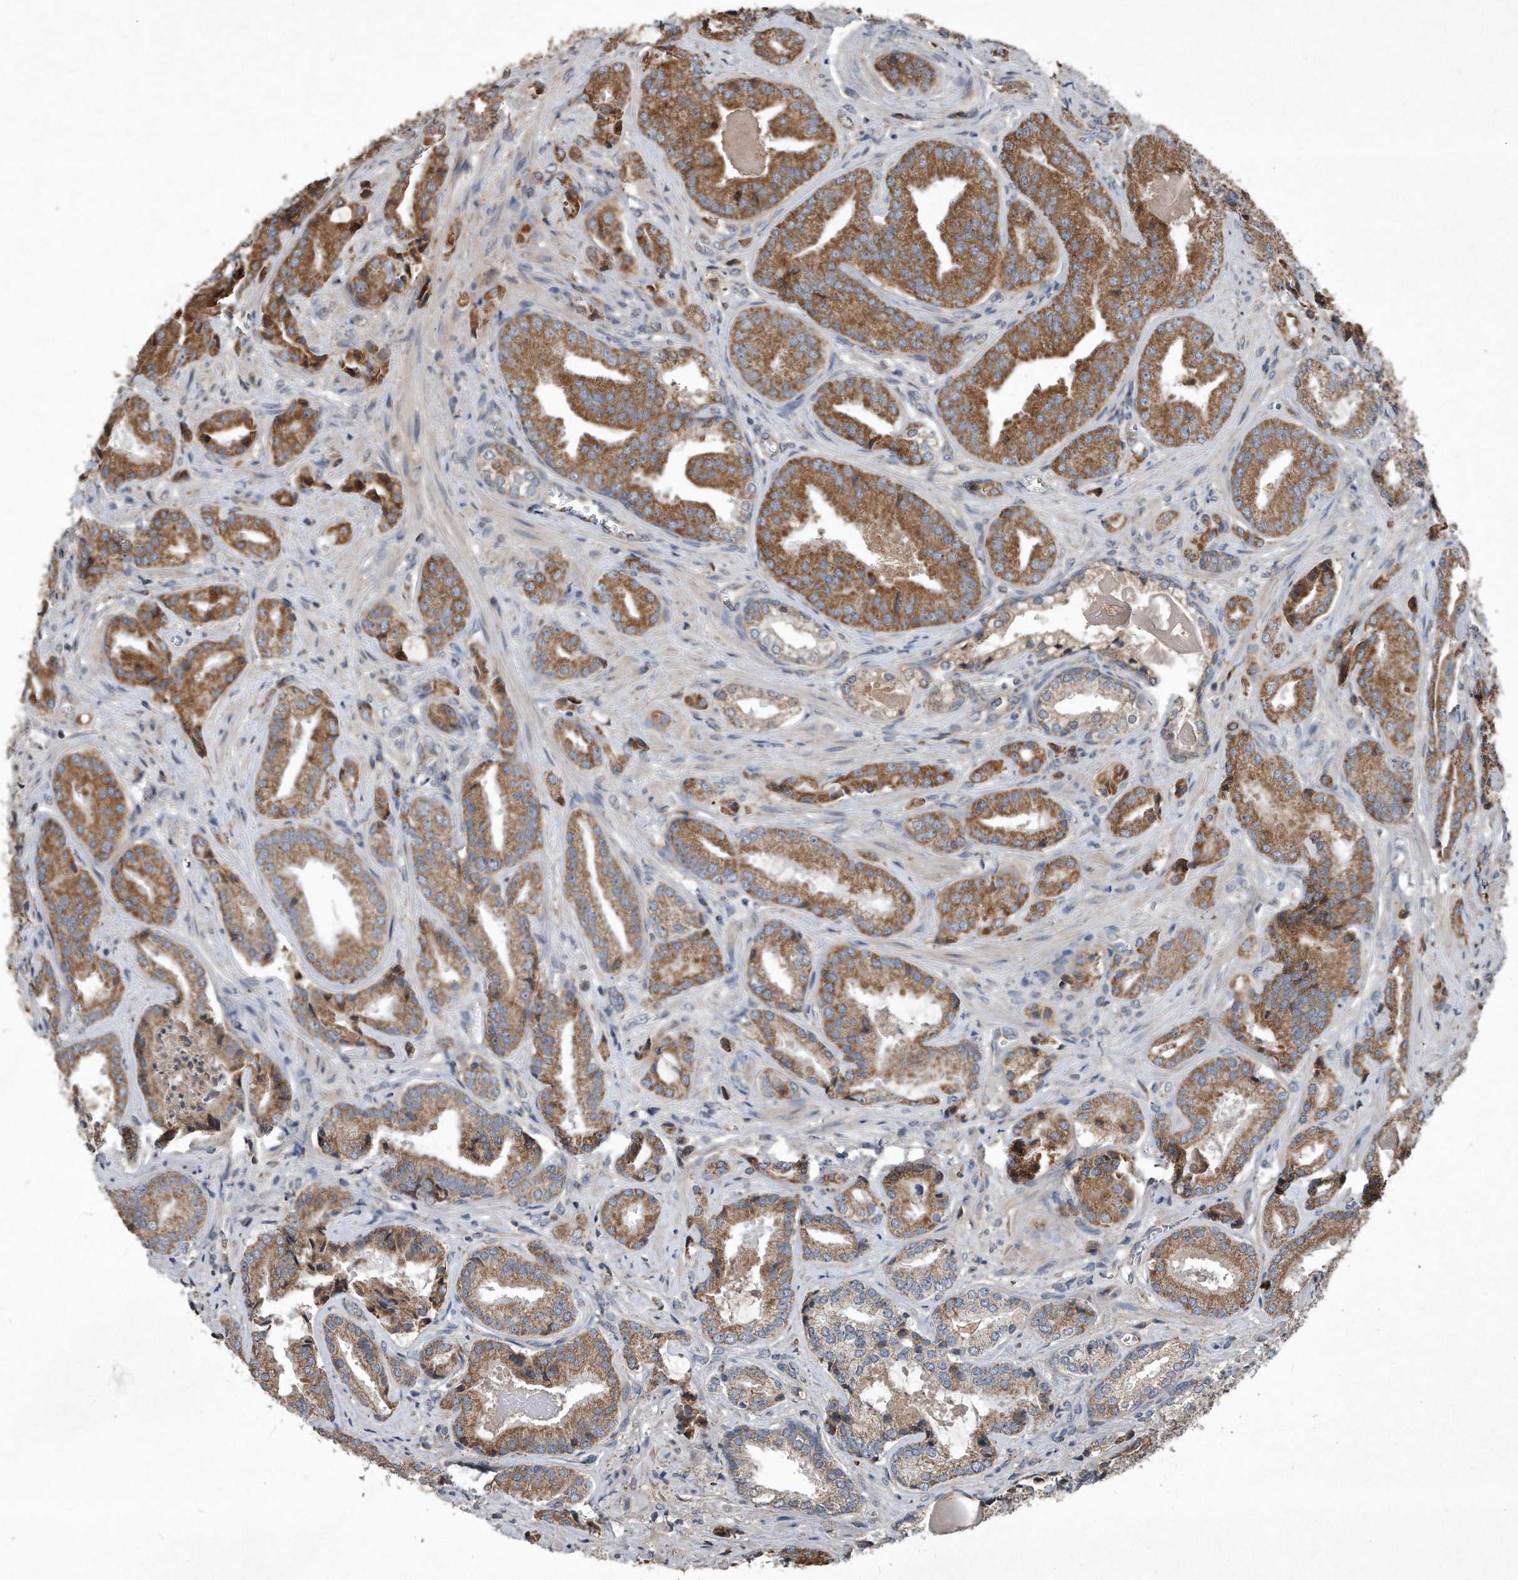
{"staining": {"intensity": "moderate", "quantity": ">75%", "location": "cytoplasmic/membranous"}, "tissue": "prostate cancer", "cell_type": "Tumor cells", "image_type": "cancer", "snomed": [{"axis": "morphology", "description": "Adenocarcinoma, High grade"}, {"axis": "topography", "description": "Prostate"}], "caption": "The immunohistochemical stain highlights moderate cytoplasmic/membranous positivity in tumor cells of prostate high-grade adenocarcinoma tissue.", "gene": "SDHA", "patient": {"sex": "male", "age": 73}}